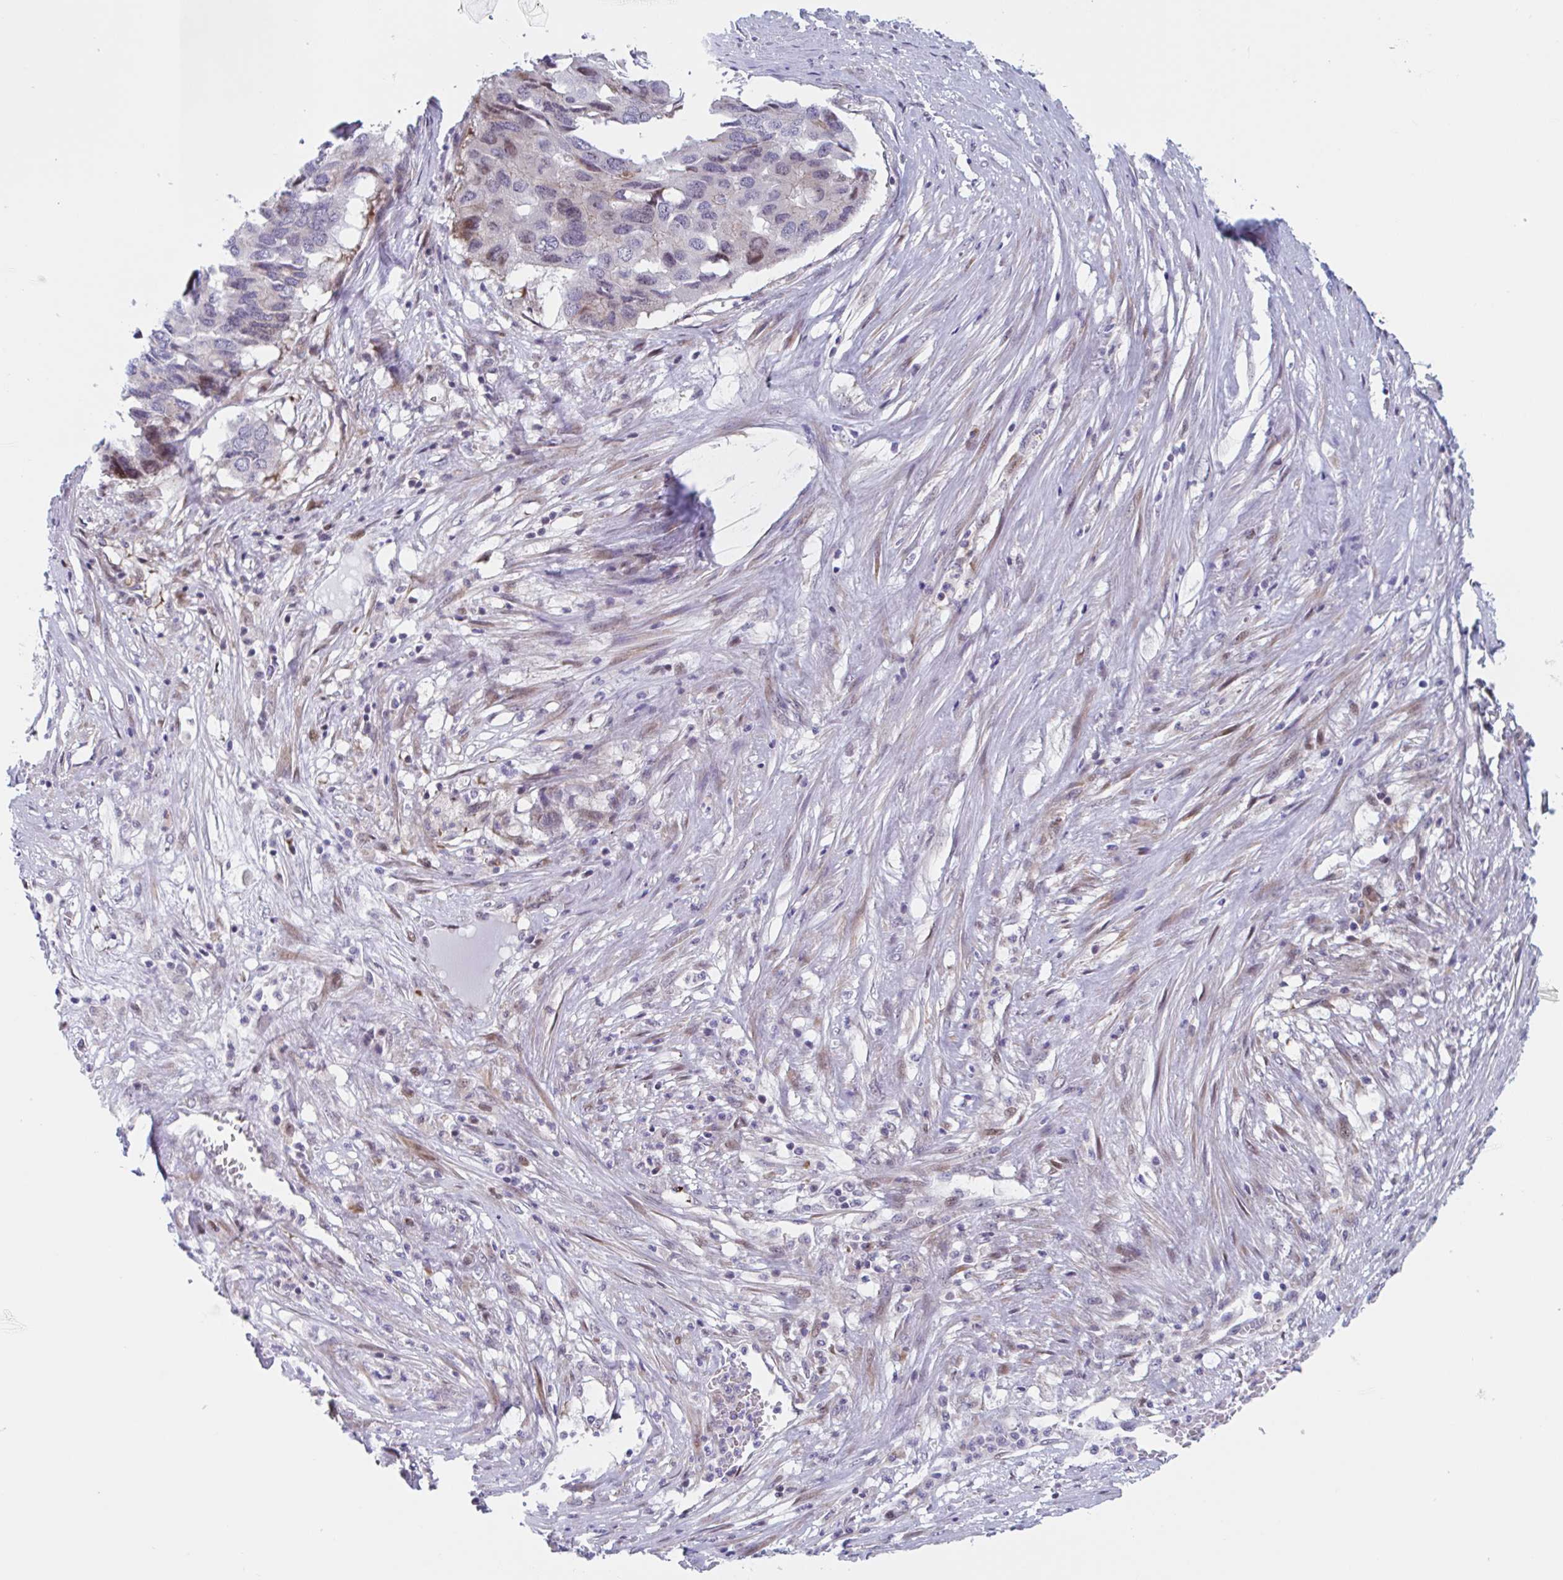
{"staining": {"intensity": "negative", "quantity": "none", "location": "none"}, "tissue": "pancreatic cancer", "cell_type": "Tumor cells", "image_type": "cancer", "snomed": [{"axis": "morphology", "description": "Adenocarcinoma, NOS"}, {"axis": "topography", "description": "Pancreas"}], "caption": "High power microscopy photomicrograph of an immunohistochemistry histopathology image of pancreatic adenocarcinoma, revealing no significant positivity in tumor cells.", "gene": "DUXA", "patient": {"sex": "male", "age": 50}}